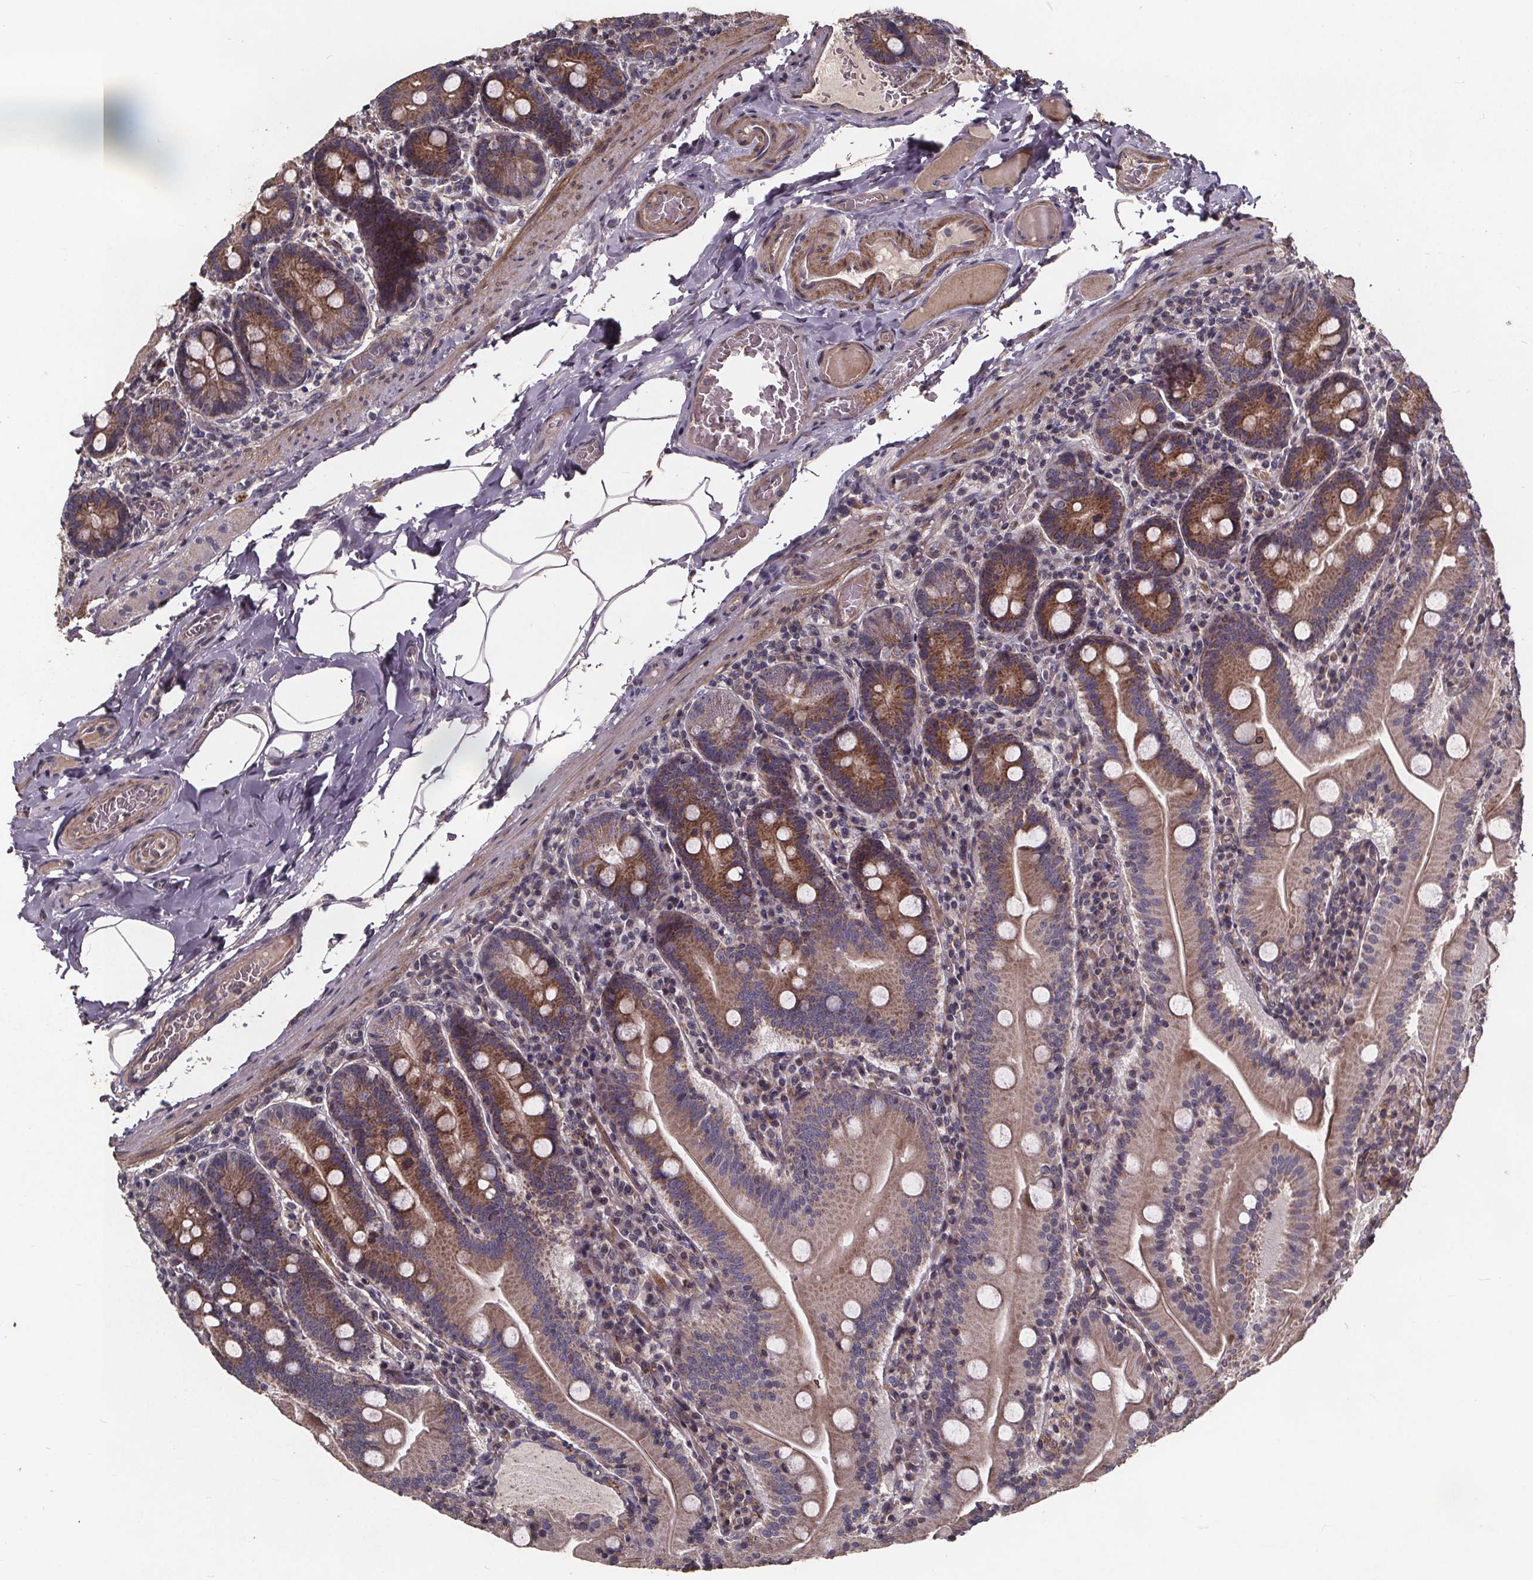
{"staining": {"intensity": "moderate", "quantity": ">75%", "location": "cytoplasmic/membranous"}, "tissue": "small intestine", "cell_type": "Glandular cells", "image_type": "normal", "snomed": [{"axis": "morphology", "description": "Normal tissue, NOS"}, {"axis": "topography", "description": "Small intestine"}], "caption": "Immunohistochemistry (IHC) histopathology image of normal small intestine stained for a protein (brown), which demonstrates medium levels of moderate cytoplasmic/membranous staining in approximately >75% of glandular cells.", "gene": "YME1L1", "patient": {"sex": "male", "age": 37}}